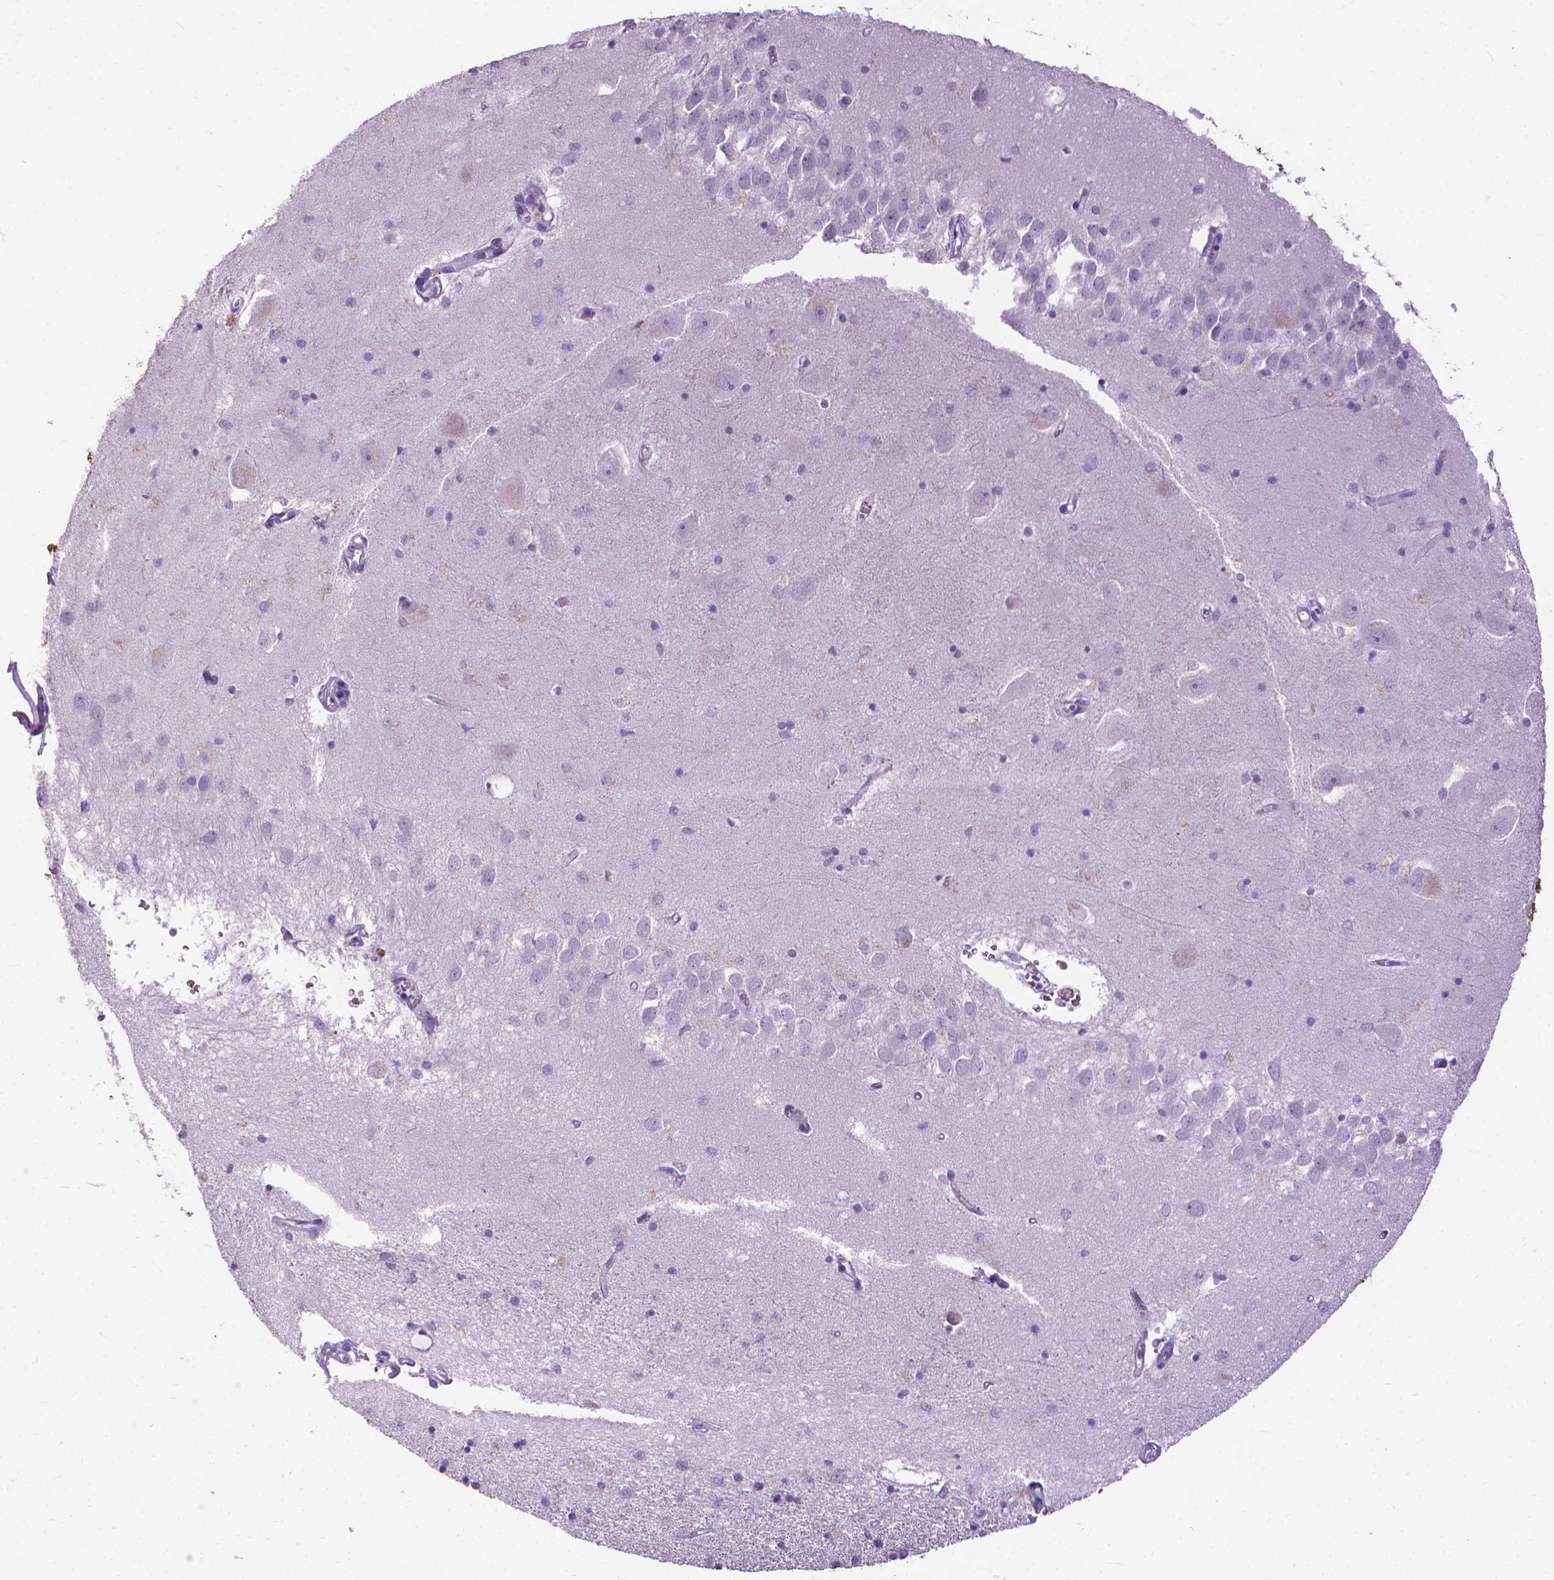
{"staining": {"intensity": "negative", "quantity": "none", "location": "none"}, "tissue": "hippocampus", "cell_type": "Glial cells", "image_type": "normal", "snomed": [{"axis": "morphology", "description": "Normal tissue, NOS"}, {"axis": "topography", "description": "Lateral ventricle wall"}, {"axis": "topography", "description": "Hippocampus"}], "caption": "This photomicrograph is of benign hippocampus stained with immunohistochemistry (IHC) to label a protein in brown with the nuclei are counter-stained blue. There is no expression in glial cells.", "gene": "KRT5", "patient": {"sex": "female", "age": 63}}